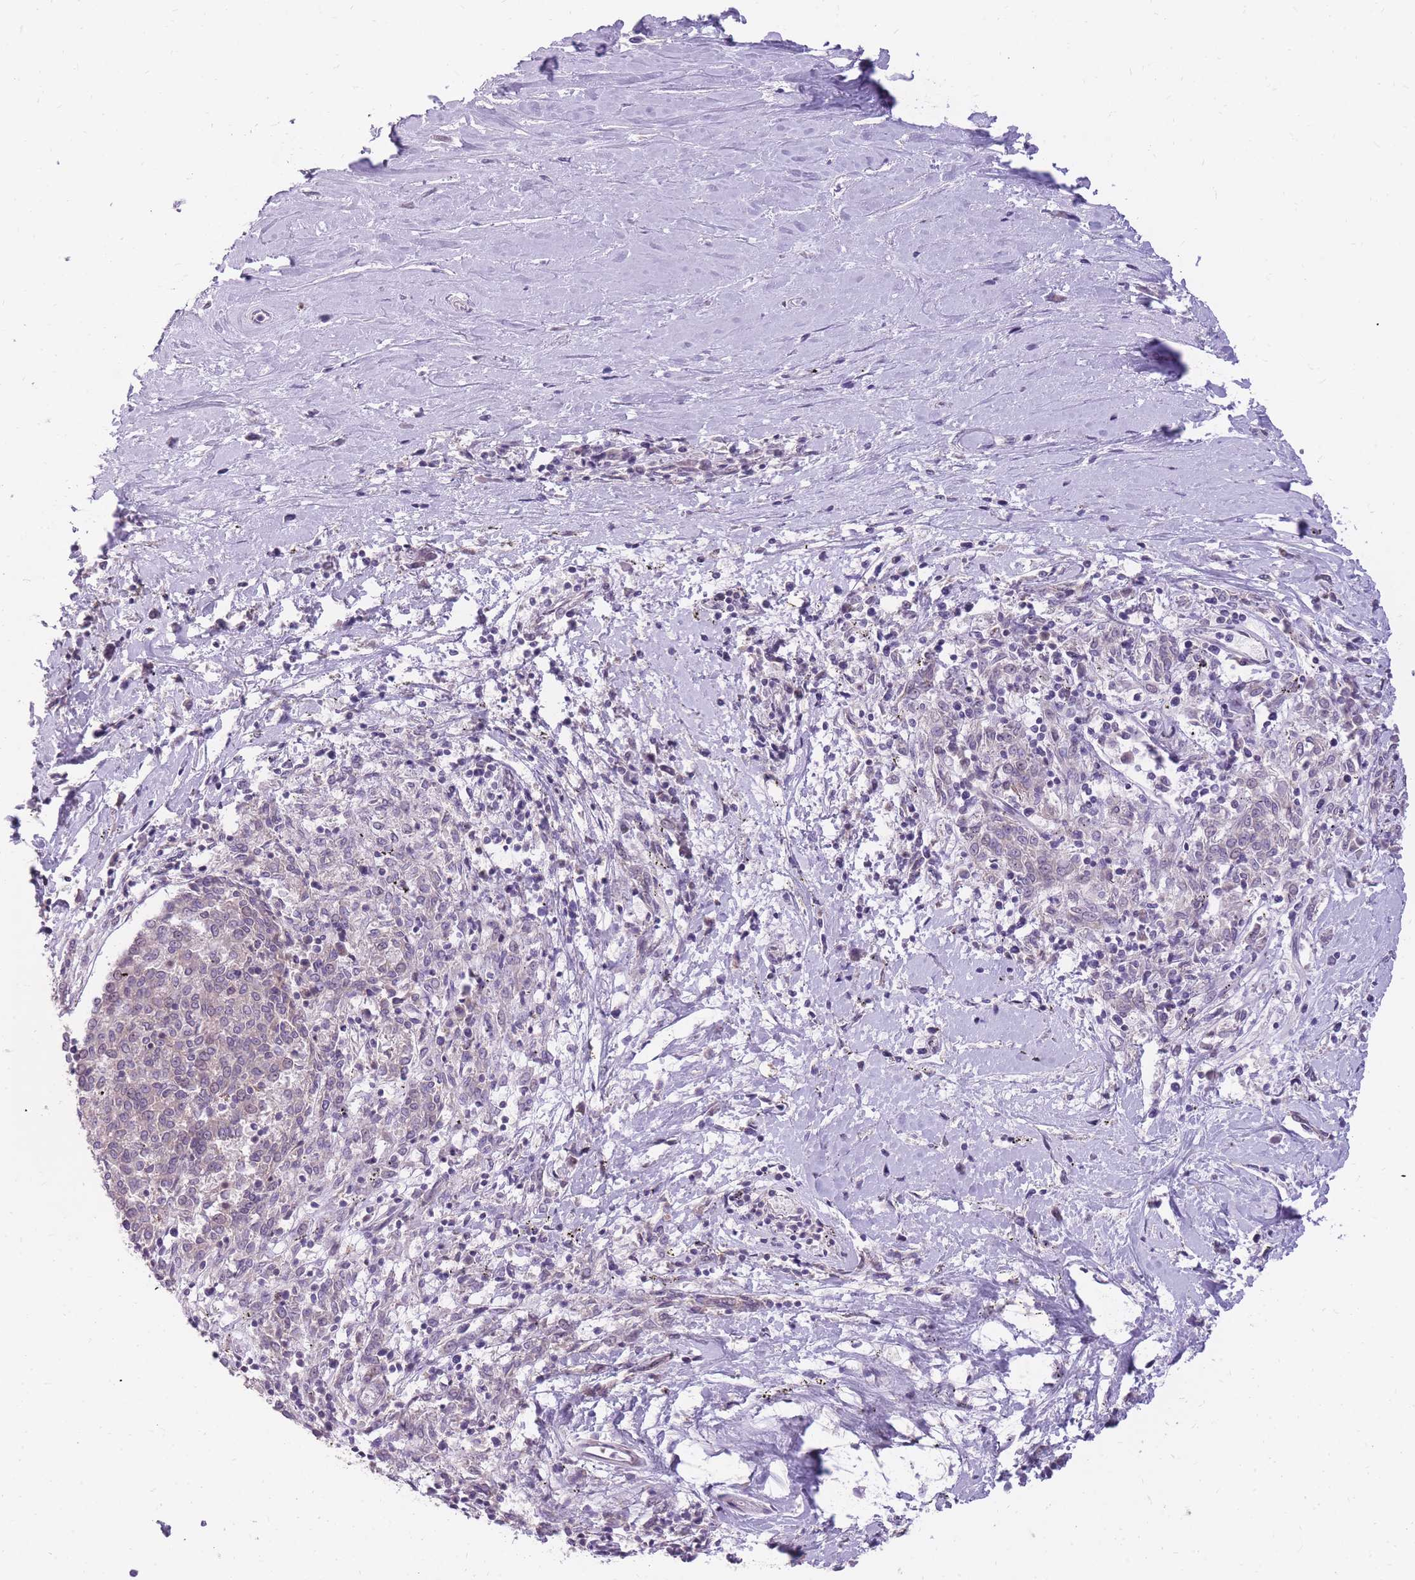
{"staining": {"intensity": "weak", "quantity": "<25%", "location": "nuclear"}, "tissue": "melanoma", "cell_type": "Tumor cells", "image_type": "cancer", "snomed": [{"axis": "morphology", "description": "Malignant melanoma, NOS"}, {"axis": "topography", "description": "Skin"}], "caption": "Immunohistochemistry (IHC) photomicrograph of malignant melanoma stained for a protein (brown), which exhibits no staining in tumor cells.", "gene": "TIGD1", "patient": {"sex": "female", "age": 72}}